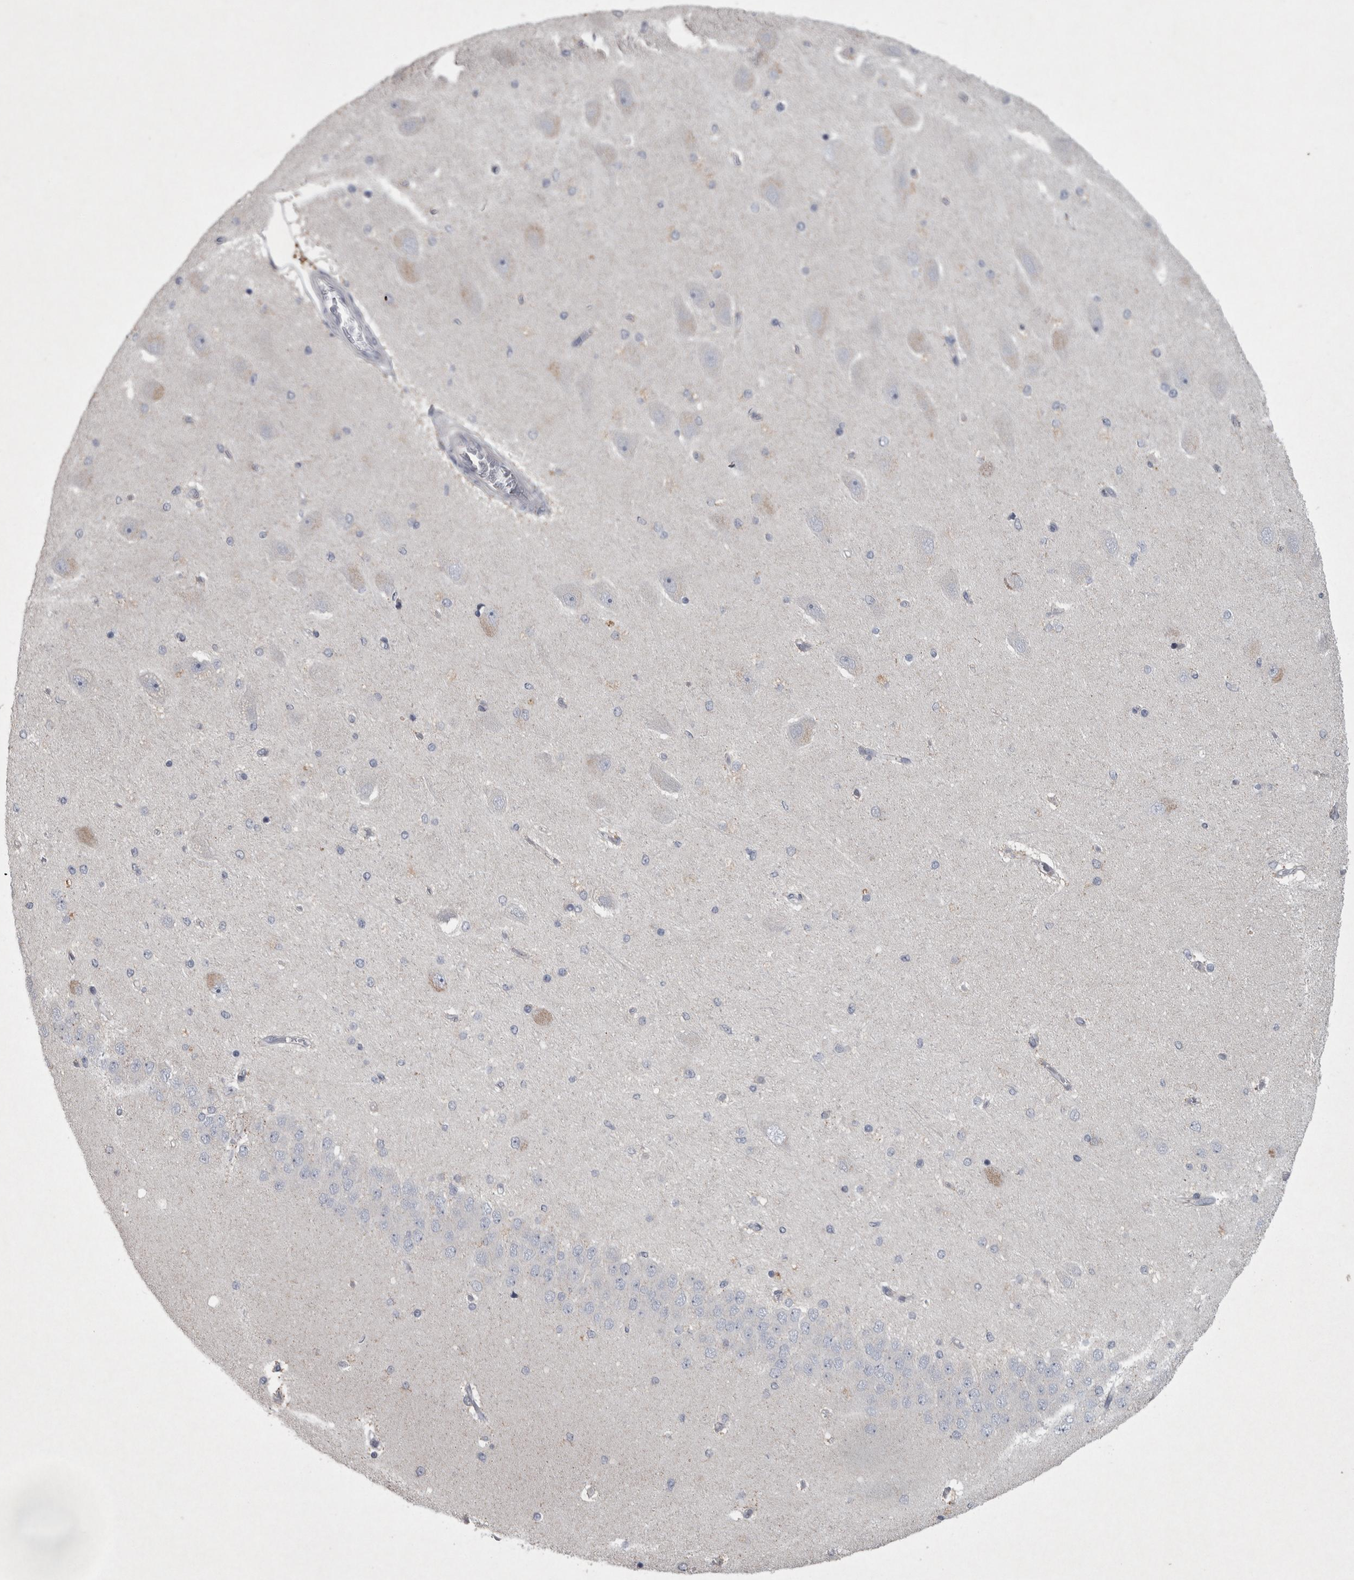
{"staining": {"intensity": "negative", "quantity": "none", "location": "none"}, "tissue": "hippocampus", "cell_type": "Glial cells", "image_type": "normal", "snomed": [{"axis": "morphology", "description": "Normal tissue, NOS"}, {"axis": "topography", "description": "Hippocampus"}], "caption": "An IHC image of benign hippocampus is shown. There is no staining in glial cells of hippocampus.", "gene": "ENPP7", "patient": {"sex": "female", "age": 54}}